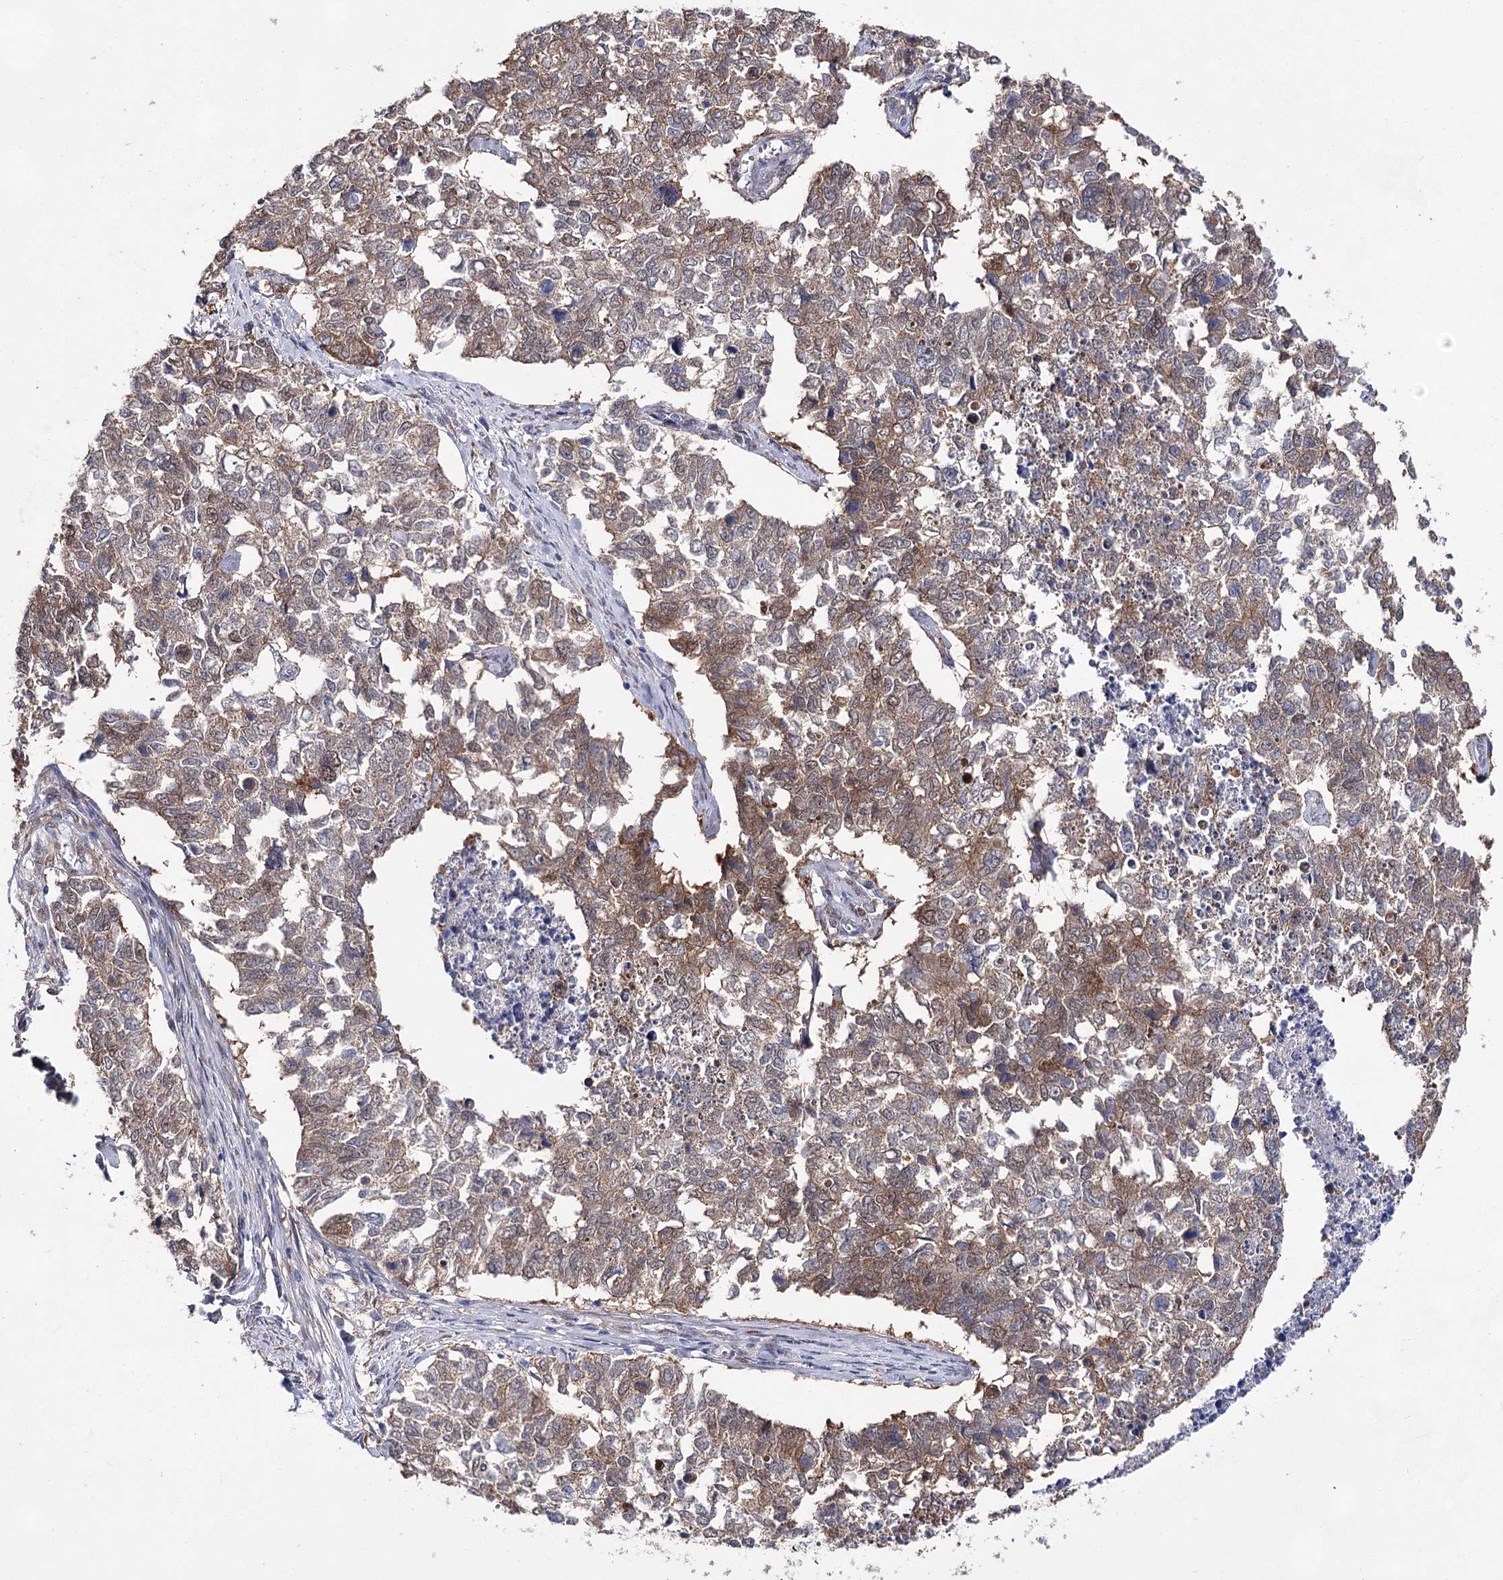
{"staining": {"intensity": "moderate", "quantity": "25%-75%", "location": "cytoplasmic/membranous"}, "tissue": "cervical cancer", "cell_type": "Tumor cells", "image_type": "cancer", "snomed": [{"axis": "morphology", "description": "Squamous cell carcinoma, NOS"}, {"axis": "topography", "description": "Cervix"}], "caption": "Protein staining reveals moderate cytoplasmic/membranous positivity in about 25%-75% of tumor cells in squamous cell carcinoma (cervical).", "gene": "UGDH", "patient": {"sex": "female", "age": 63}}